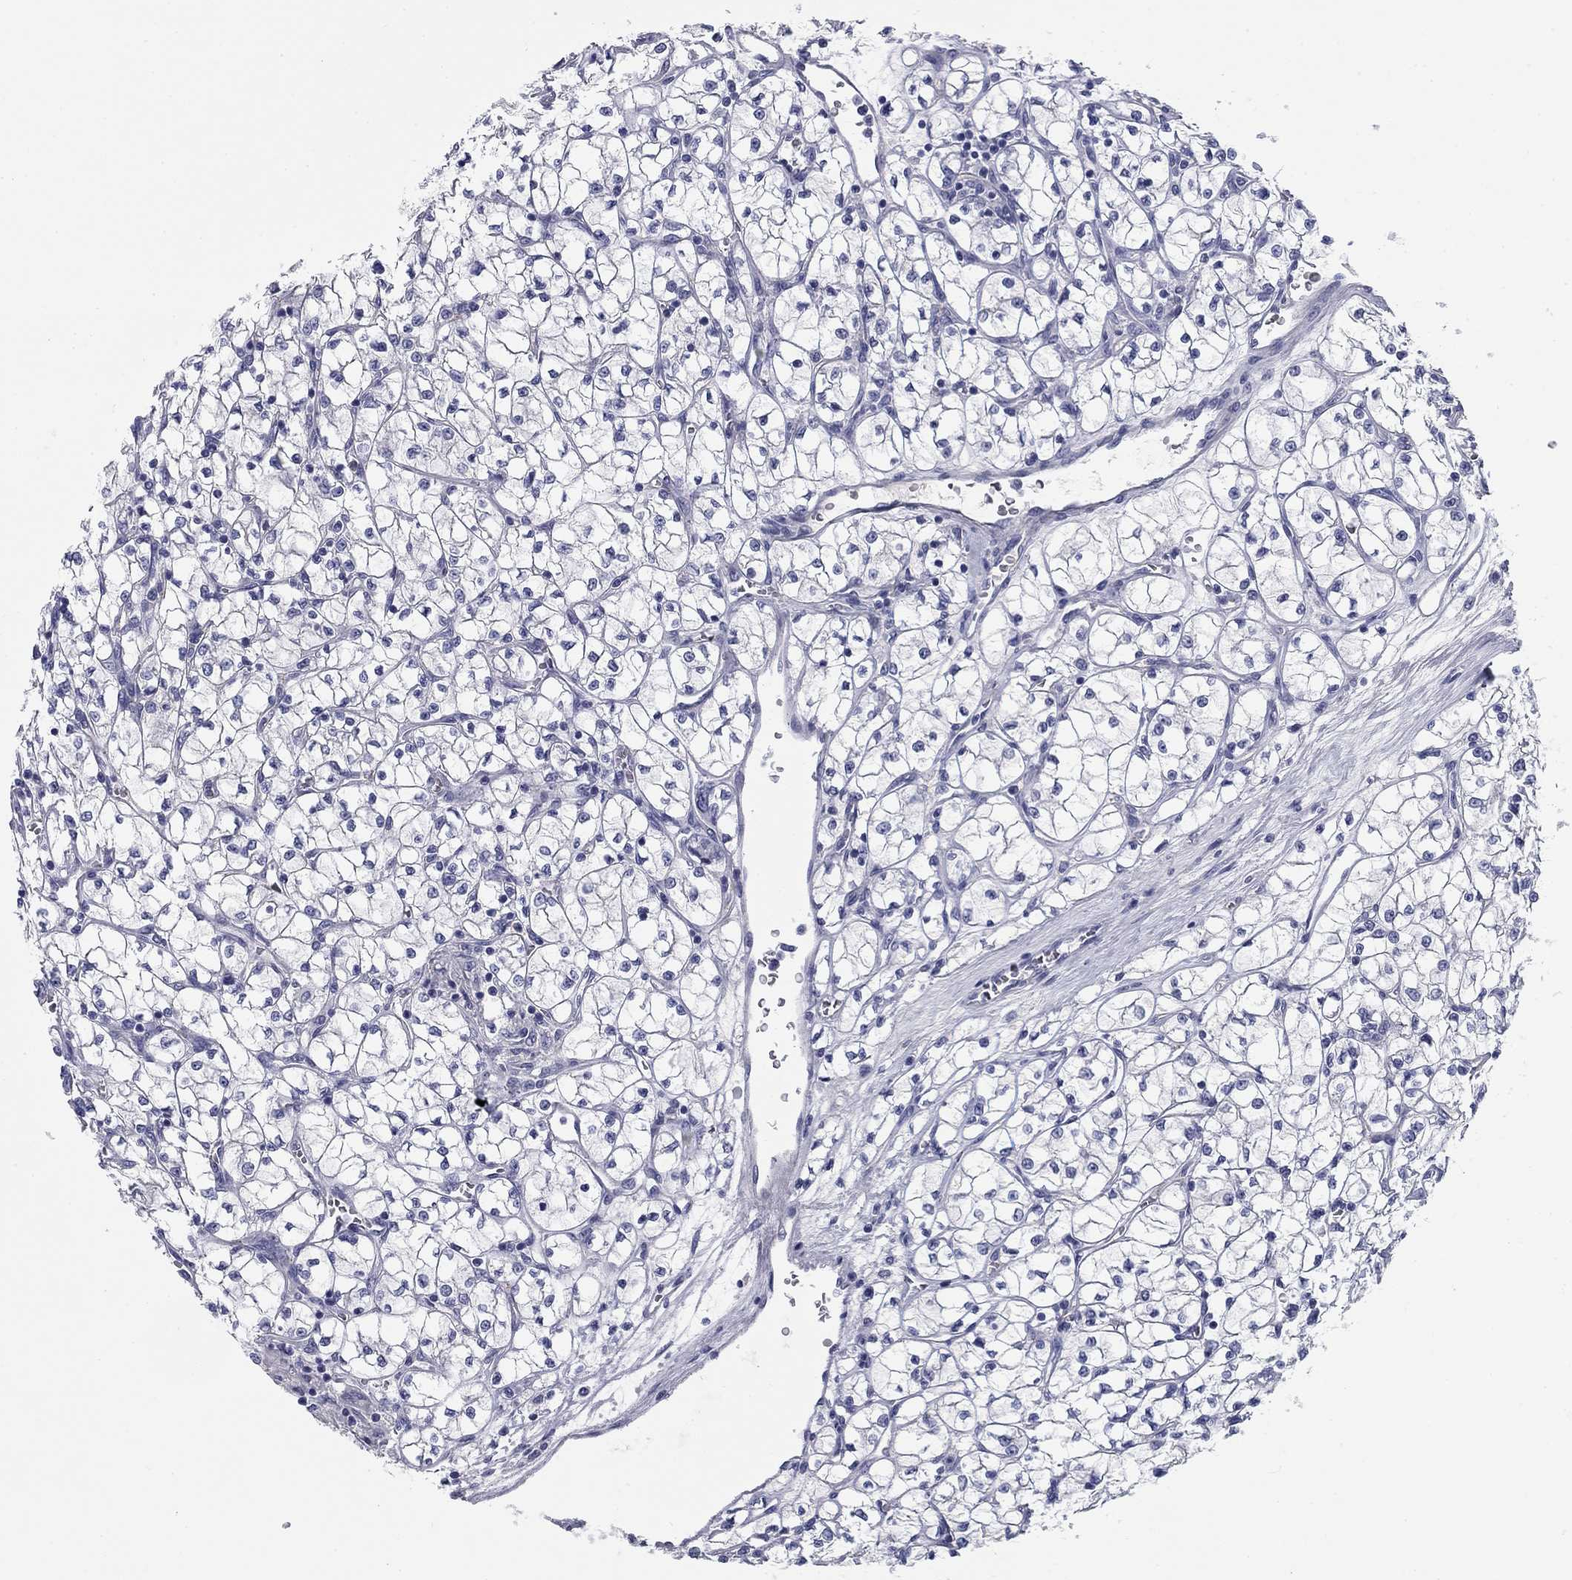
{"staining": {"intensity": "negative", "quantity": "none", "location": "none"}, "tissue": "renal cancer", "cell_type": "Tumor cells", "image_type": "cancer", "snomed": [{"axis": "morphology", "description": "Adenocarcinoma, NOS"}, {"axis": "topography", "description": "Kidney"}], "caption": "Tumor cells are negative for protein expression in human adenocarcinoma (renal). Brightfield microscopy of immunohistochemistry stained with DAB (brown) and hematoxylin (blue), captured at high magnification.", "gene": "KCNH1", "patient": {"sex": "female", "age": 64}}